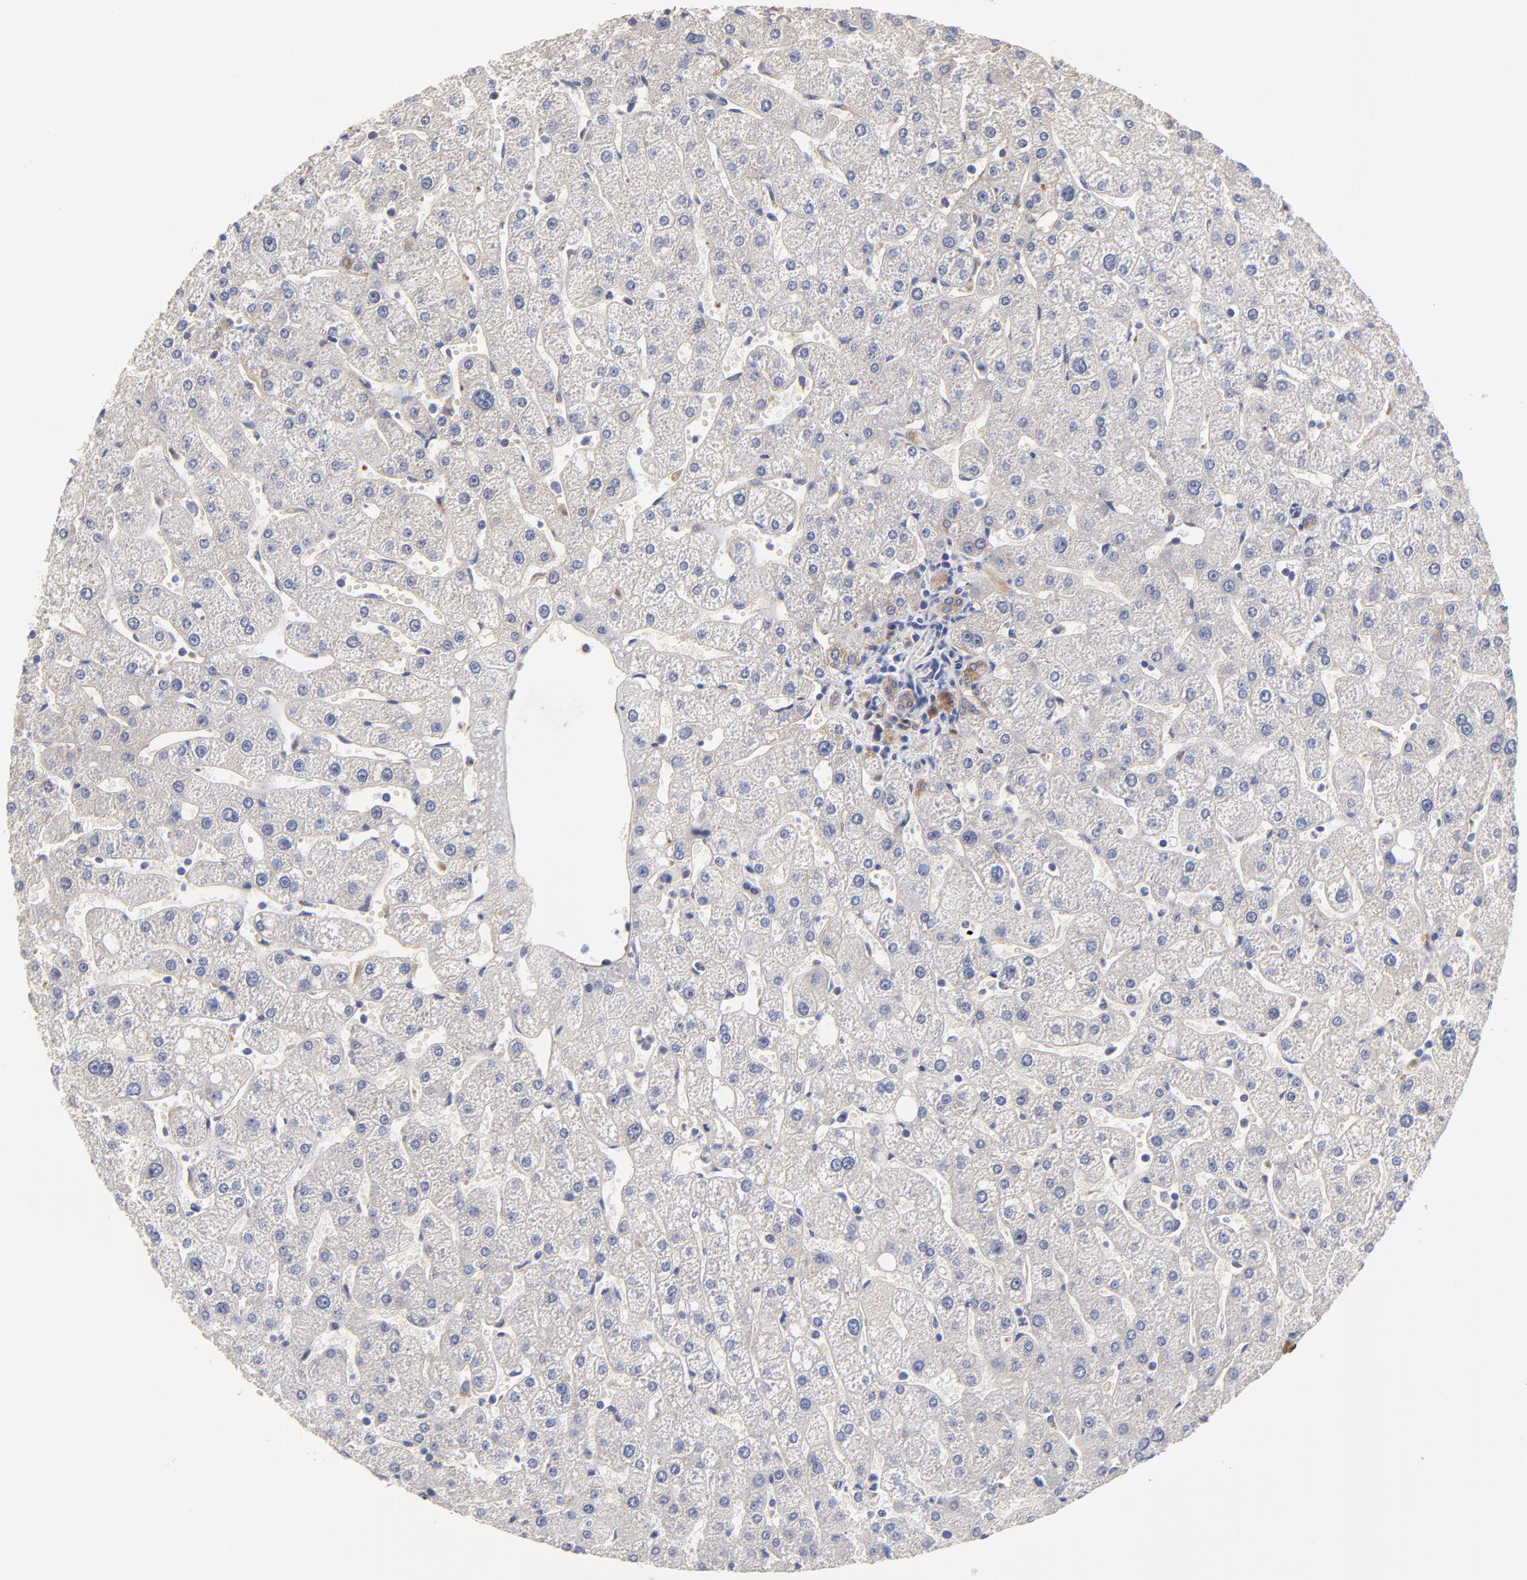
{"staining": {"intensity": "weak", "quantity": ">75%", "location": "cytoplasmic/membranous"}, "tissue": "liver", "cell_type": "Cholangiocytes", "image_type": "normal", "snomed": [{"axis": "morphology", "description": "Normal tissue, NOS"}, {"axis": "topography", "description": "Liver"}], "caption": "Human liver stained with a brown dye shows weak cytoplasmic/membranous positive staining in approximately >75% of cholangiocytes.", "gene": "FBXL2", "patient": {"sex": "male", "age": 67}}